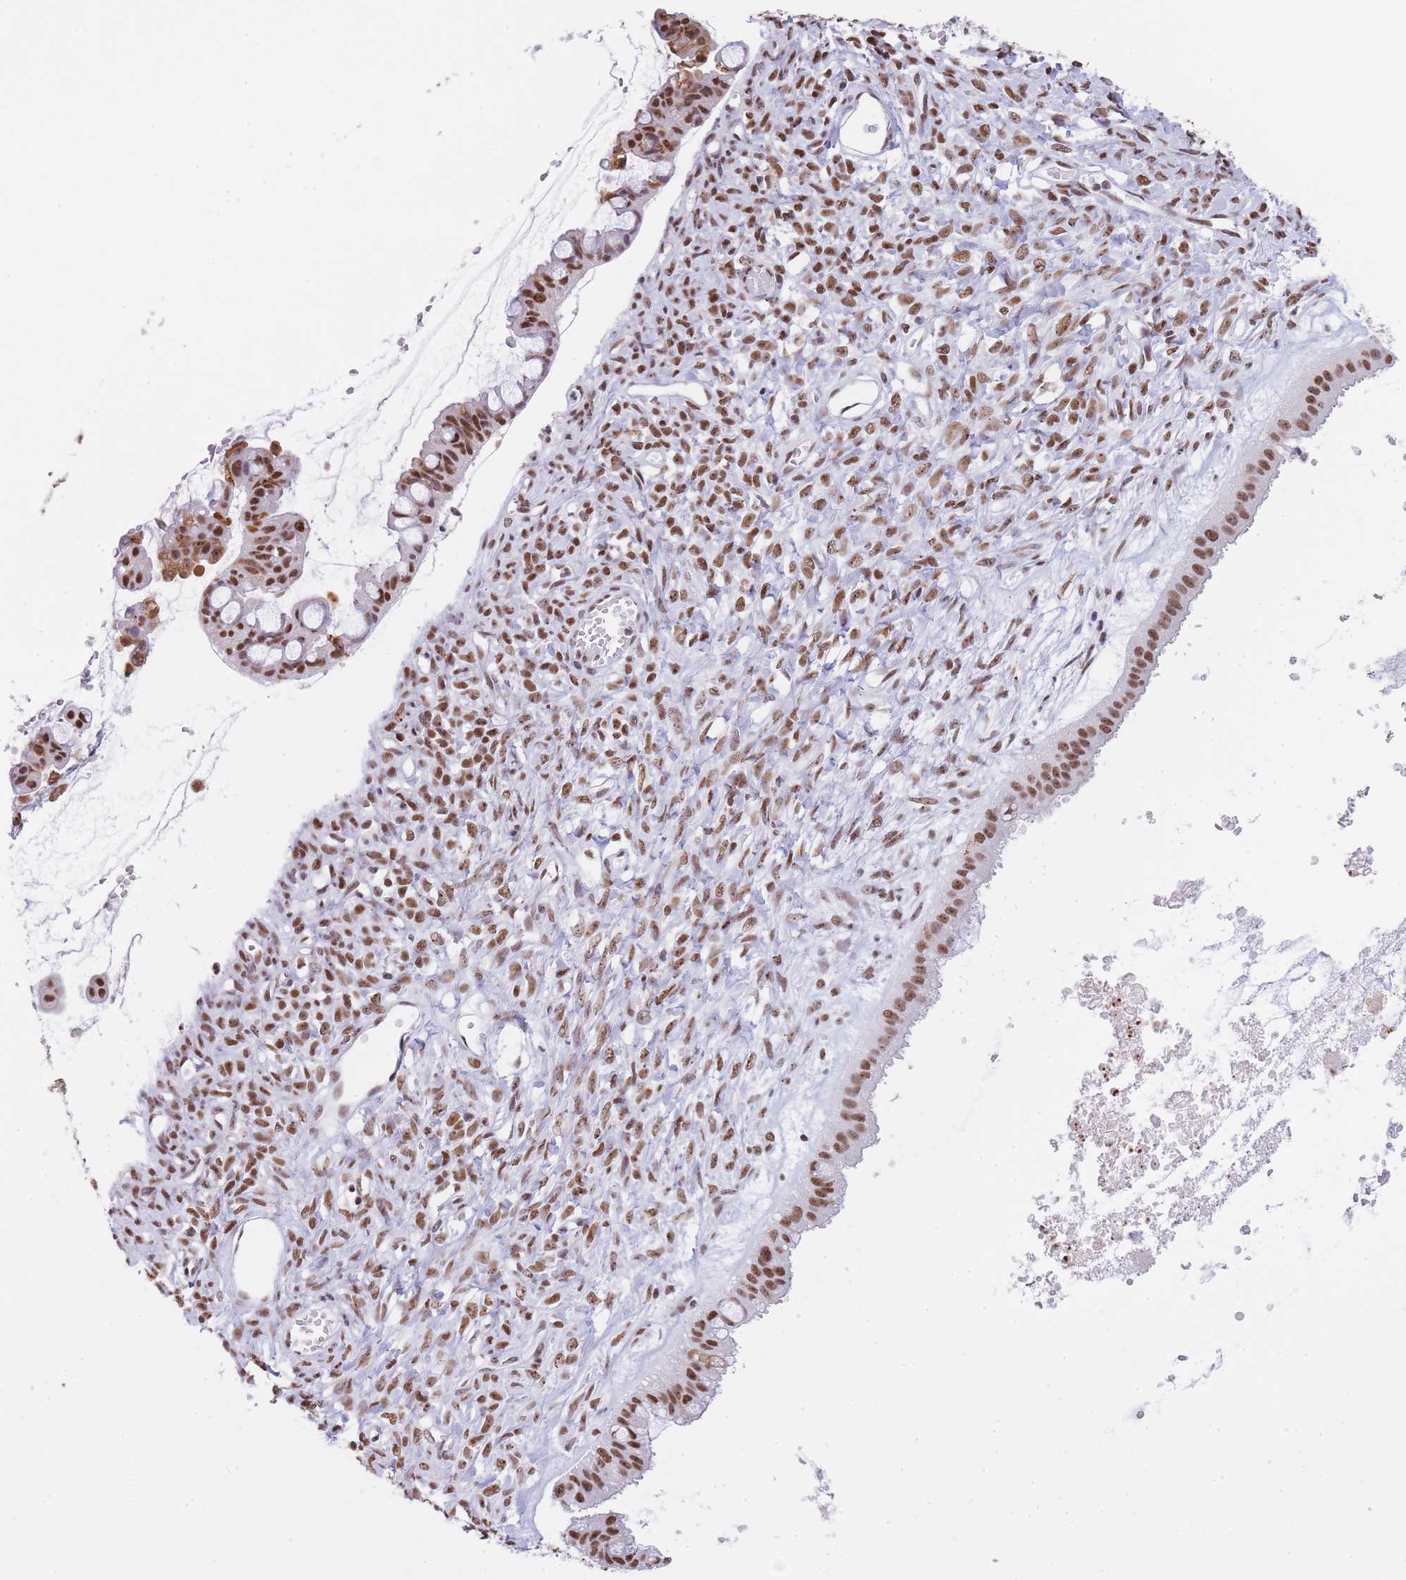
{"staining": {"intensity": "moderate", "quantity": ">75%", "location": "nuclear"}, "tissue": "ovarian cancer", "cell_type": "Tumor cells", "image_type": "cancer", "snomed": [{"axis": "morphology", "description": "Cystadenocarcinoma, mucinous, NOS"}, {"axis": "topography", "description": "Ovary"}], "caption": "A medium amount of moderate nuclear staining is present in about >75% of tumor cells in mucinous cystadenocarcinoma (ovarian) tissue. Using DAB (brown) and hematoxylin (blue) stains, captured at high magnification using brightfield microscopy.", "gene": "EVC2", "patient": {"sex": "female", "age": 73}}